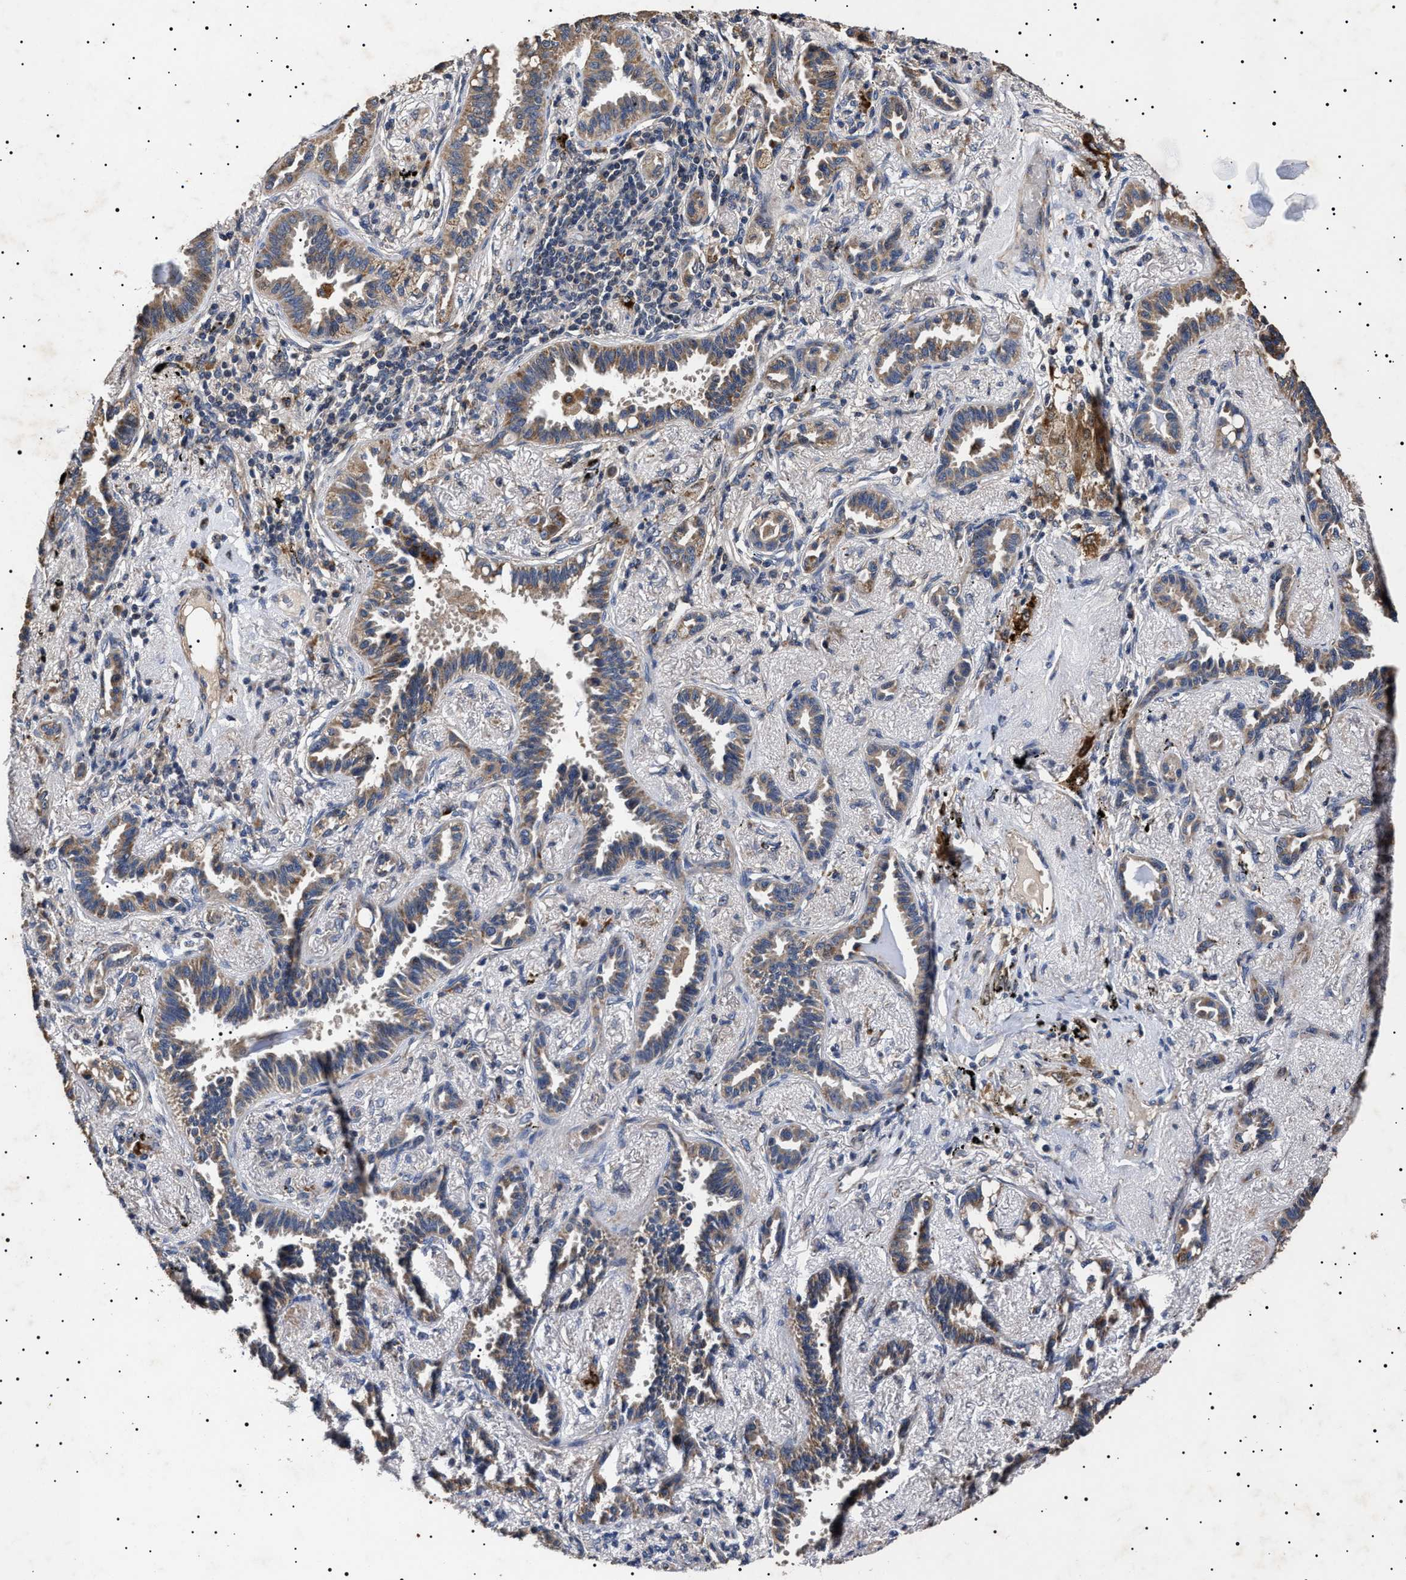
{"staining": {"intensity": "weak", "quantity": "25%-75%", "location": "cytoplasmic/membranous"}, "tissue": "lung cancer", "cell_type": "Tumor cells", "image_type": "cancer", "snomed": [{"axis": "morphology", "description": "Adenocarcinoma, NOS"}, {"axis": "topography", "description": "Lung"}], "caption": "Tumor cells display low levels of weak cytoplasmic/membranous expression in approximately 25%-75% of cells in lung cancer.", "gene": "RAB34", "patient": {"sex": "male", "age": 59}}